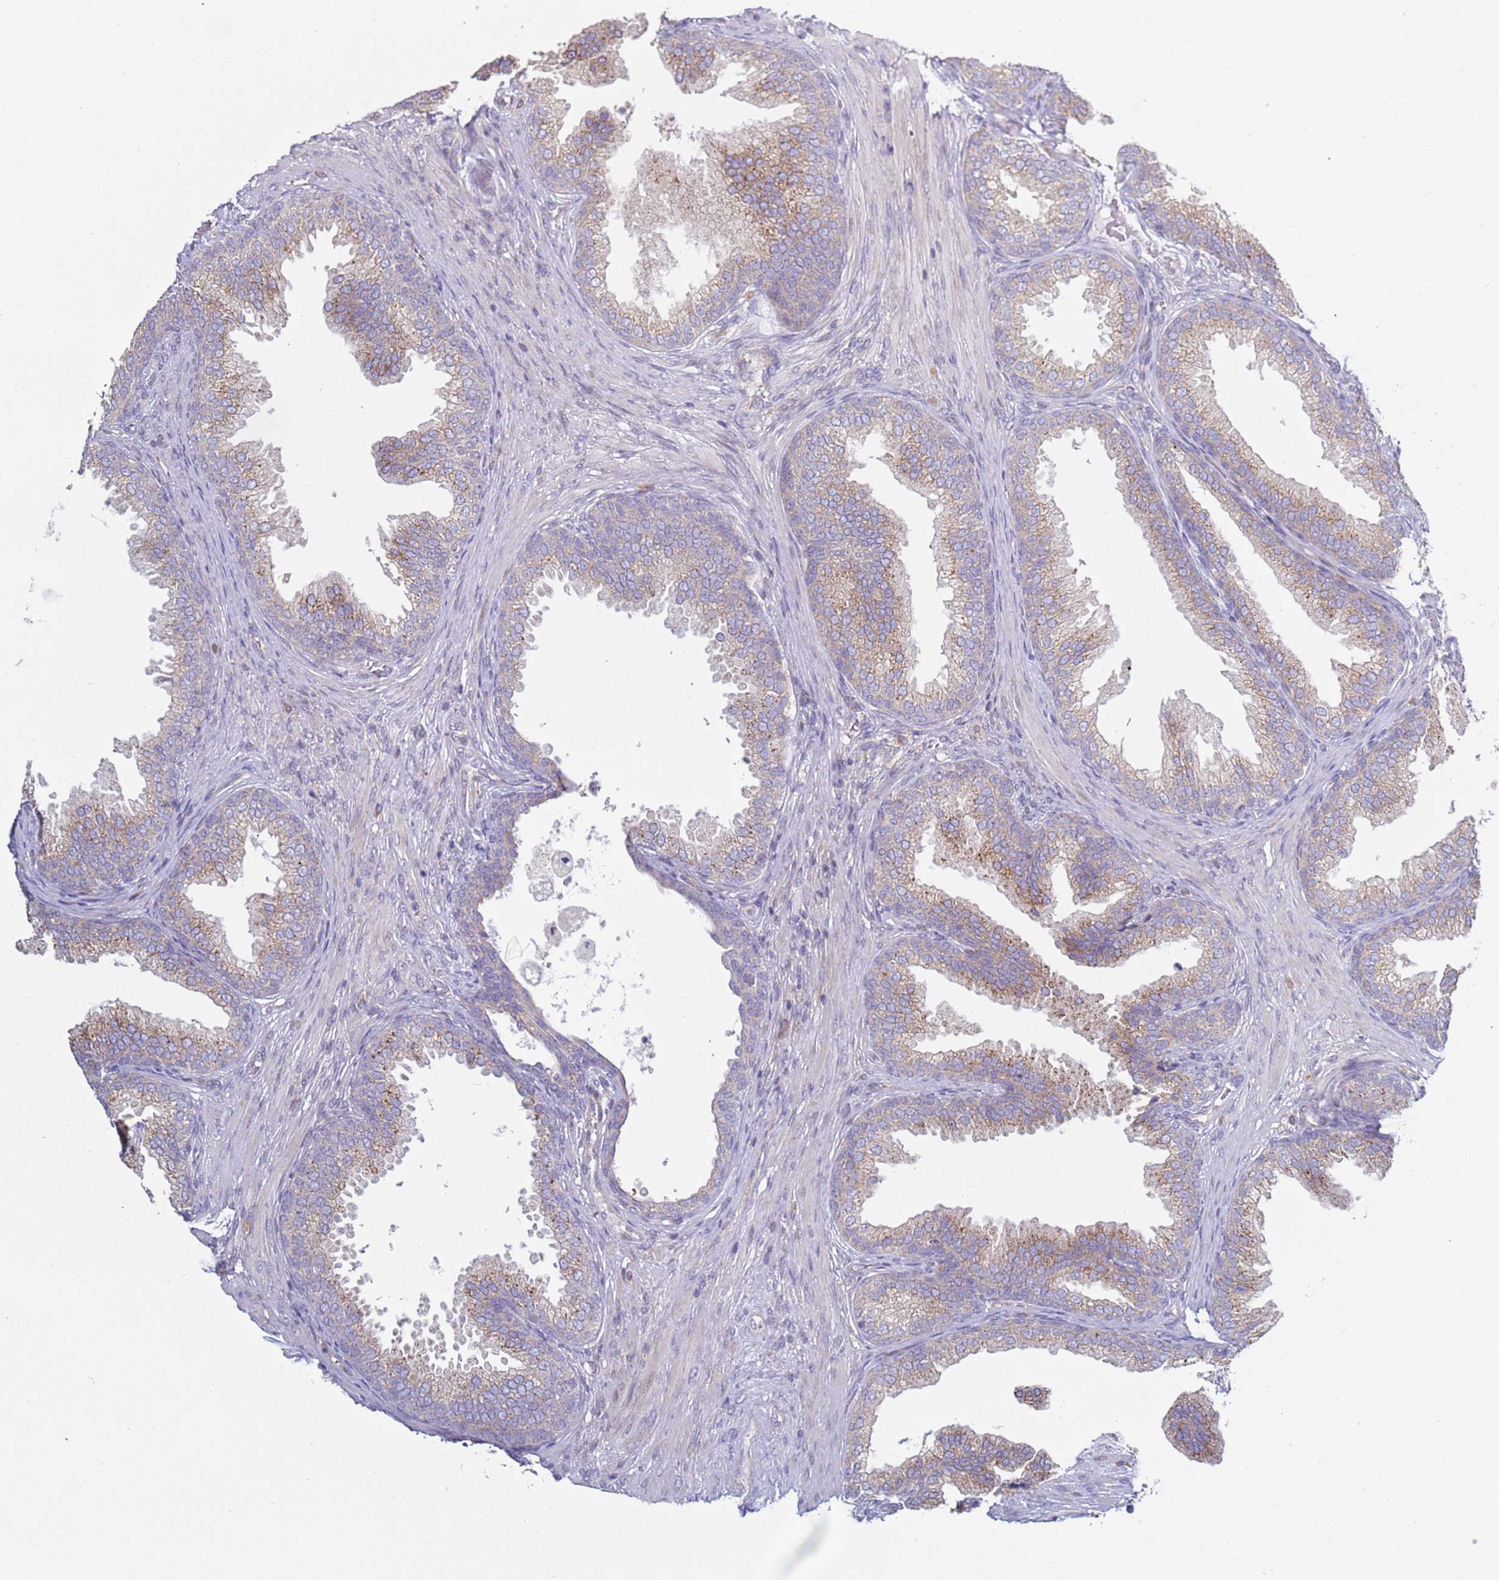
{"staining": {"intensity": "weak", "quantity": "25%-75%", "location": "cytoplasmic/membranous"}, "tissue": "prostate", "cell_type": "Glandular cells", "image_type": "normal", "snomed": [{"axis": "morphology", "description": "Normal tissue, NOS"}, {"axis": "topography", "description": "Prostate"}], "caption": "An image of prostate stained for a protein displays weak cytoplasmic/membranous brown staining in glandular cells.", "gene": "DIP2B", "patient": {"sex": "male", "age": 76}}